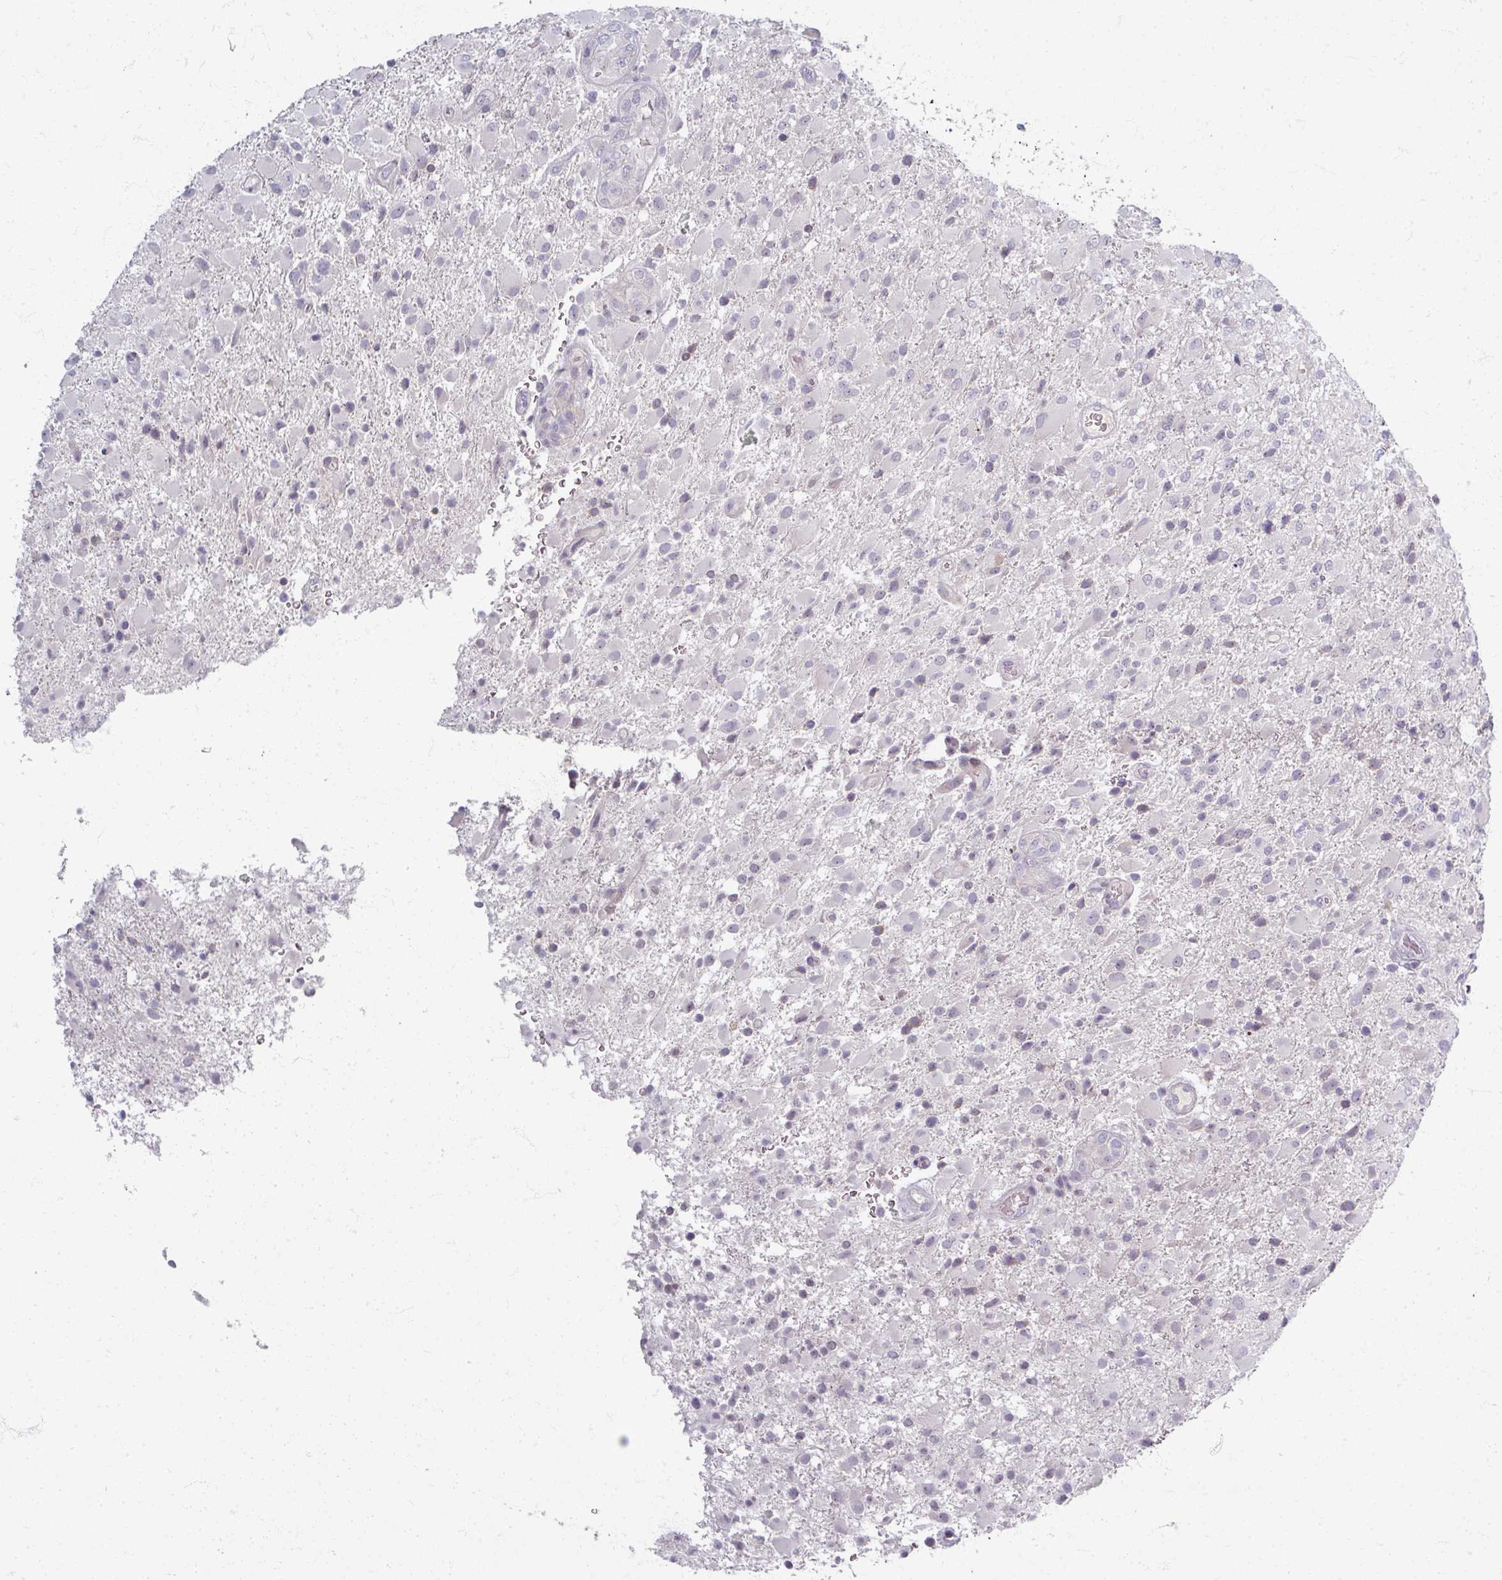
{"staining": {"intensity": "negative", "quantity": "none", "location": "none"}, "tissue": "glioma", "cell_type": "Tumor cells", "image_type": "cancer", "snomed": [{"axis": "morphology", "description": "Glioma, malignant, Low grade"}, {"axis": "topography", "description": "Brain"}], "caption": "High magnification brightfield microscopy of malignant glioma (low-grade) stained with DAB (brown) and counterstained with hematoxylin (blue): tumor cells show no significant staining.", "gene": "TTLL7", "patient": {"sex": "male", "age": 65}}